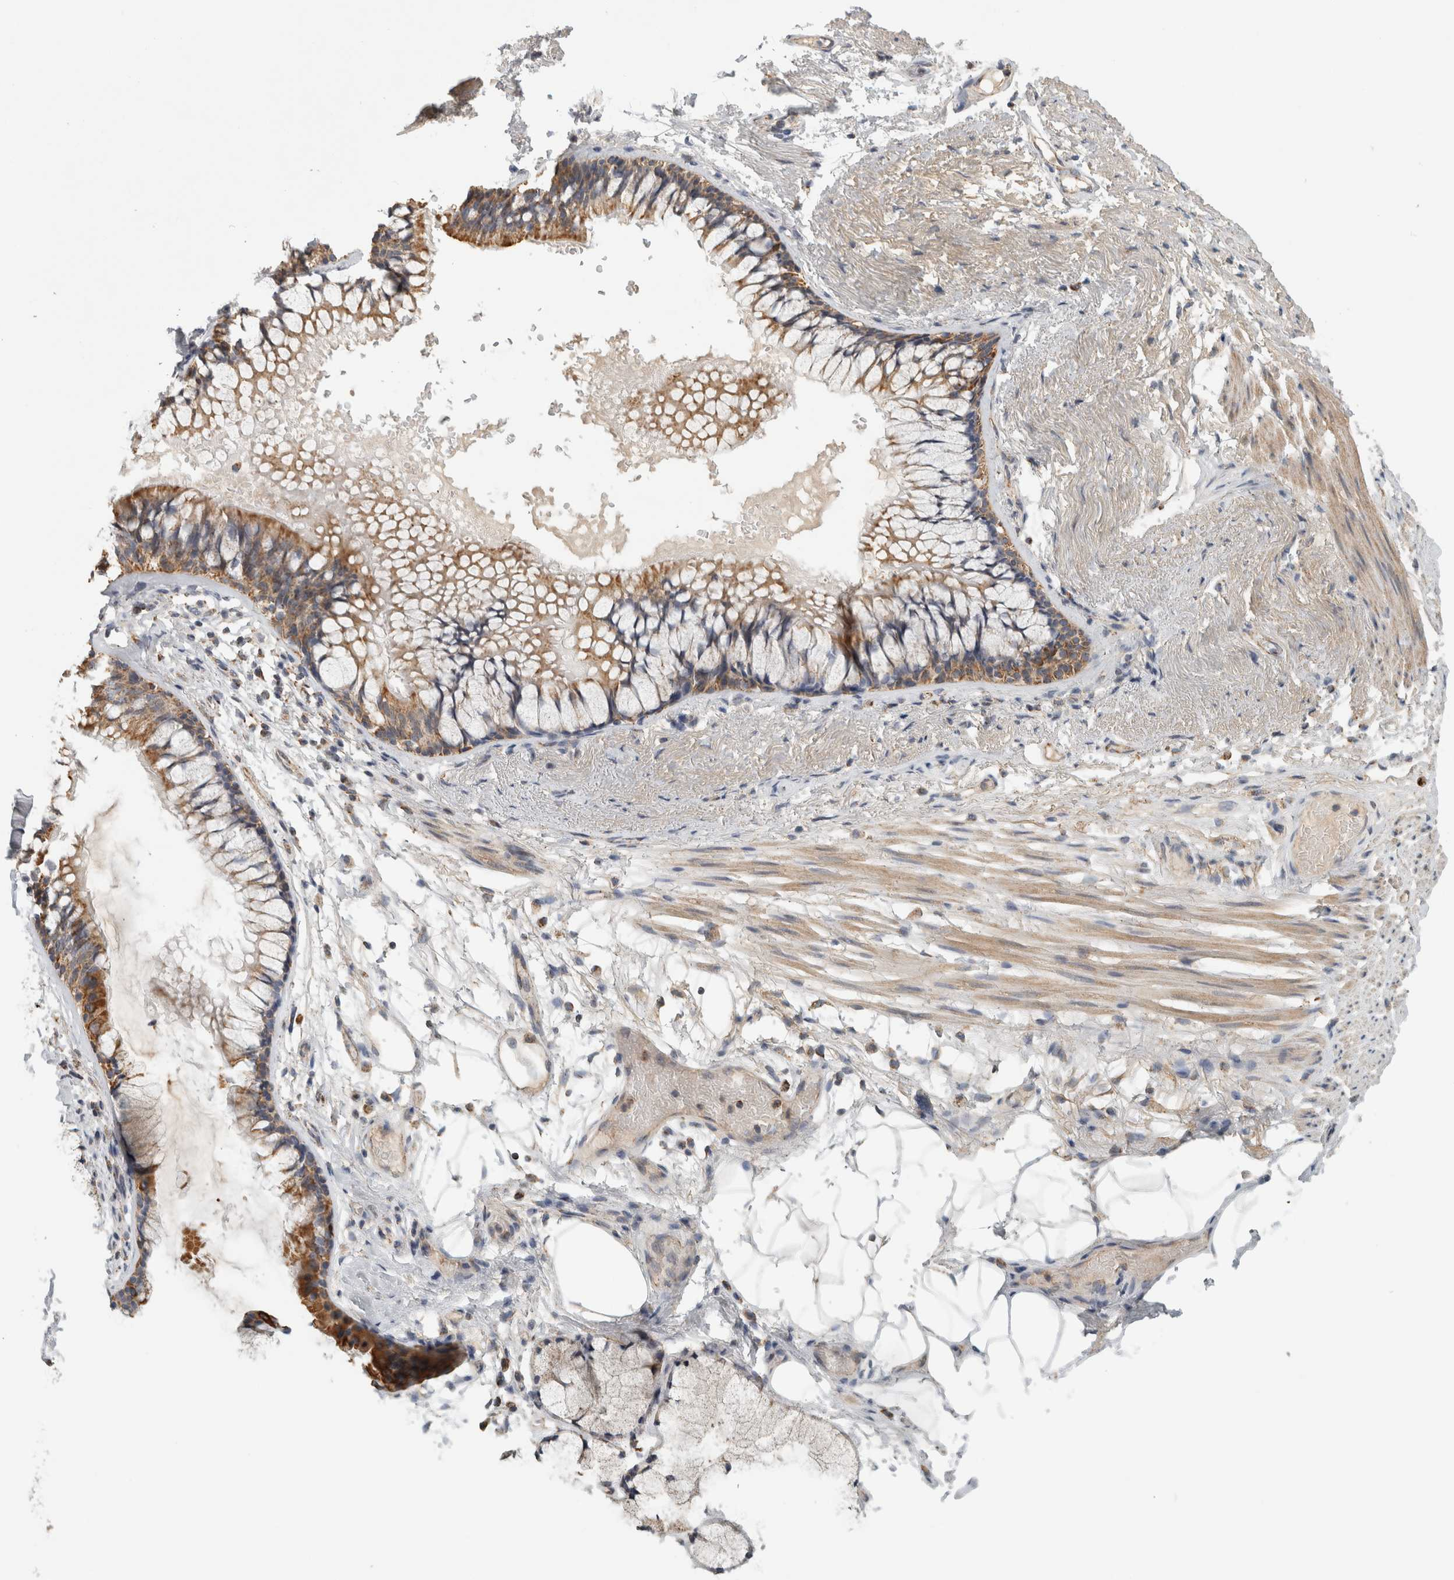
{"staining": {"intensity": "moderate", "quantity": "25%-75%", "location": "cytoplasmic/membranous"}, "tissue": "adipose tissue", "cell_type": "Adipocytes", "image_type": "normal", "snomed": [{"axis": "morphology", "description": "Normal tissue, NOS"}, {"axis": "topography", "description": "Cartilage tissue"}, {"axis": "topography", "description": "Bronchus"}], "caption": "Adipose tissue stained with IHC displays moderate cytoplasmic/membranous expression in about 25%-75% of adipocytes.", "gene": "ST8SIA1", "patient": {"sex": "female", "age": 73}}